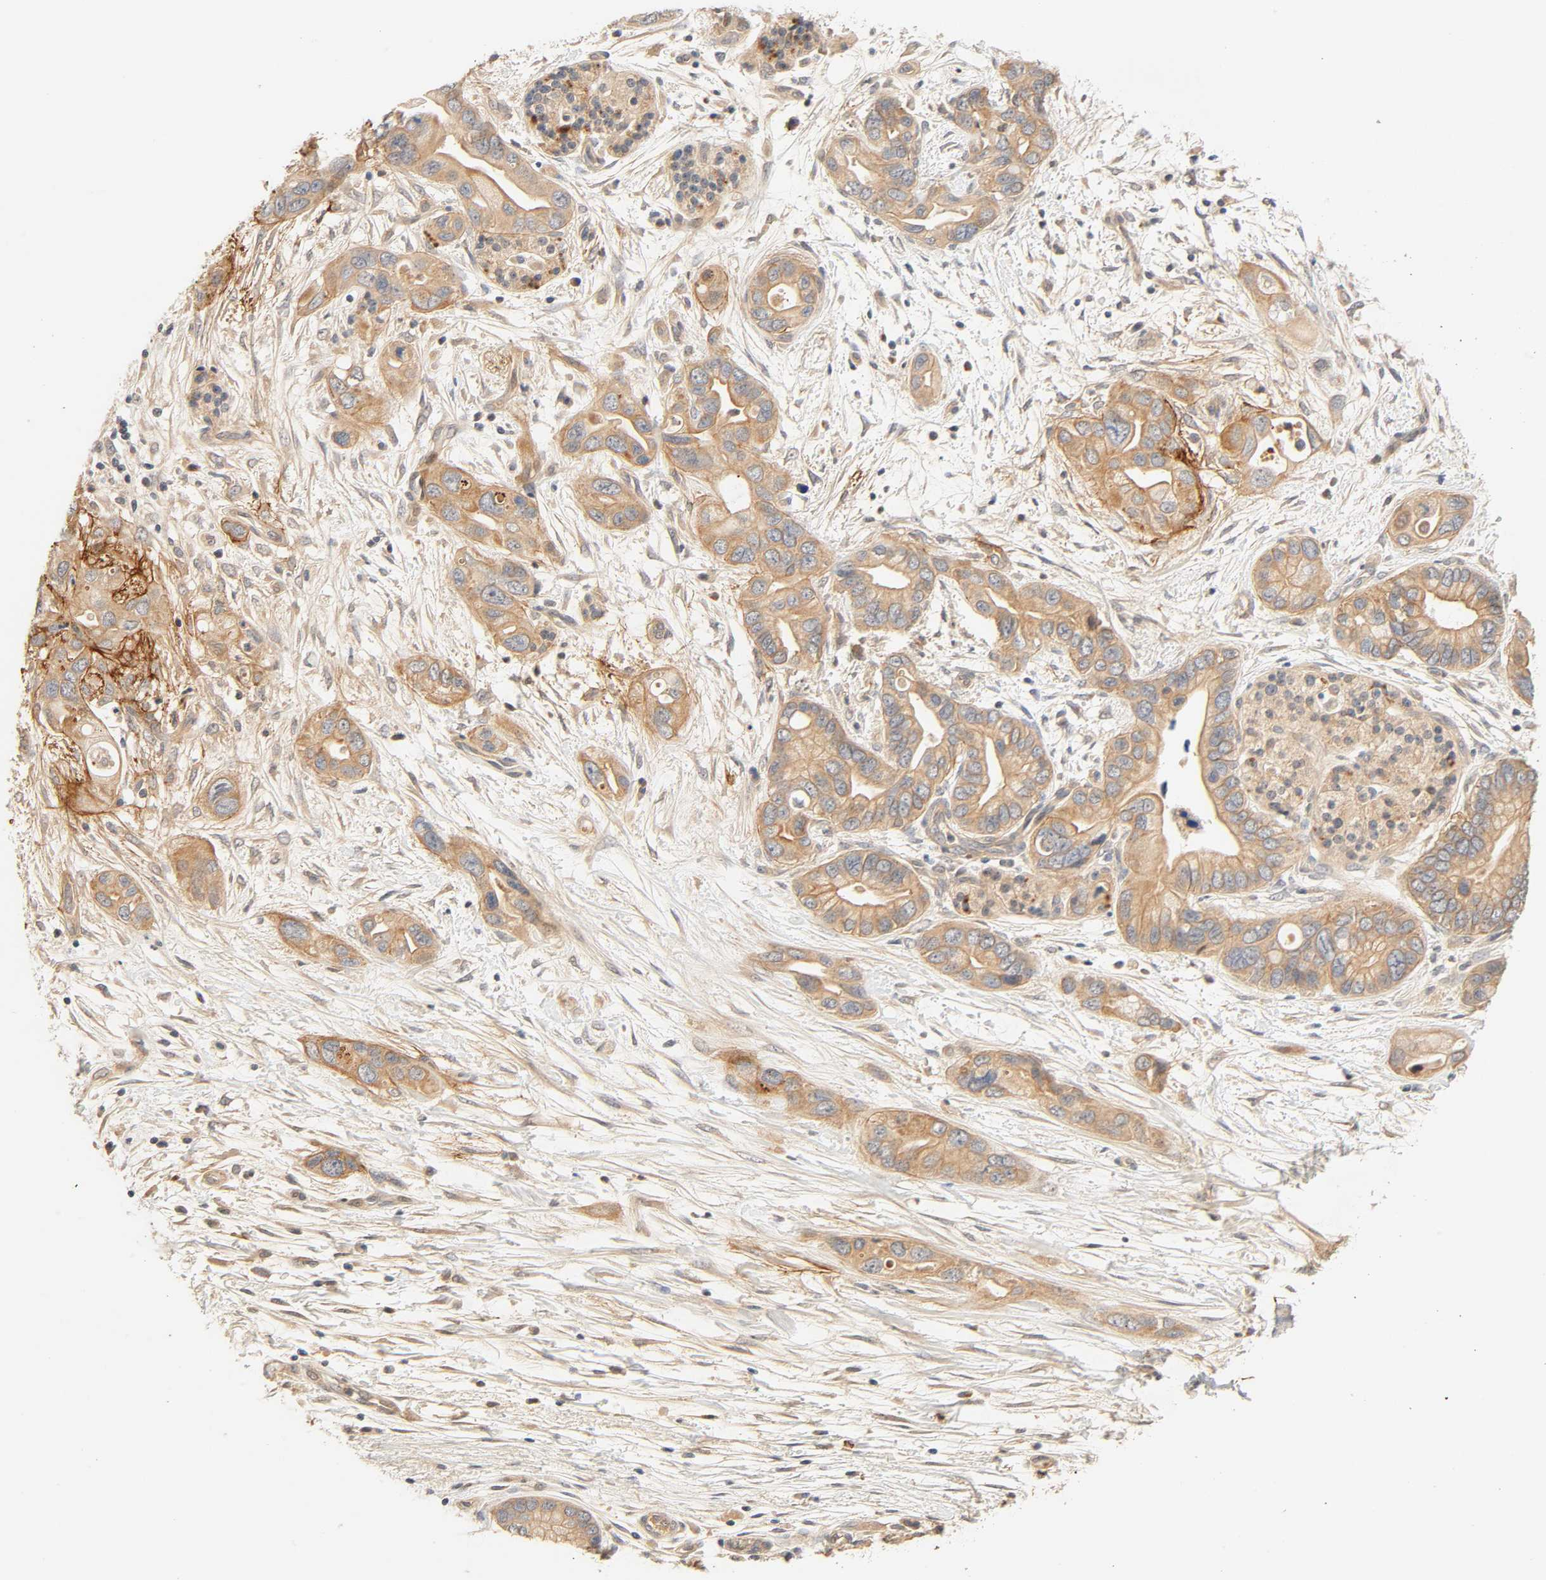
{"staining": {"intensity": "moderate", "quantity": ">75%", "location": "cytoplasmic/membranous"}, "tissue": "pancreatic cancer", "cell_type": "Tumor cells", "image_type": "cancer", "snomed": [{"axis": "morphology", "description": "Adenocarcinoma, NOS"}, {"axis": "topography", "description": "Pancreas"}], "caption": "There is medium levels of moderate cytoplasmic/membranous positivity in tumor cells of pancreatic cancer (adenocarcinoma), as demonstrated by immunohistochemical staining (brown color).", "gene": "CACNA1G", "patient": {"sex": "female", "age": 77}}